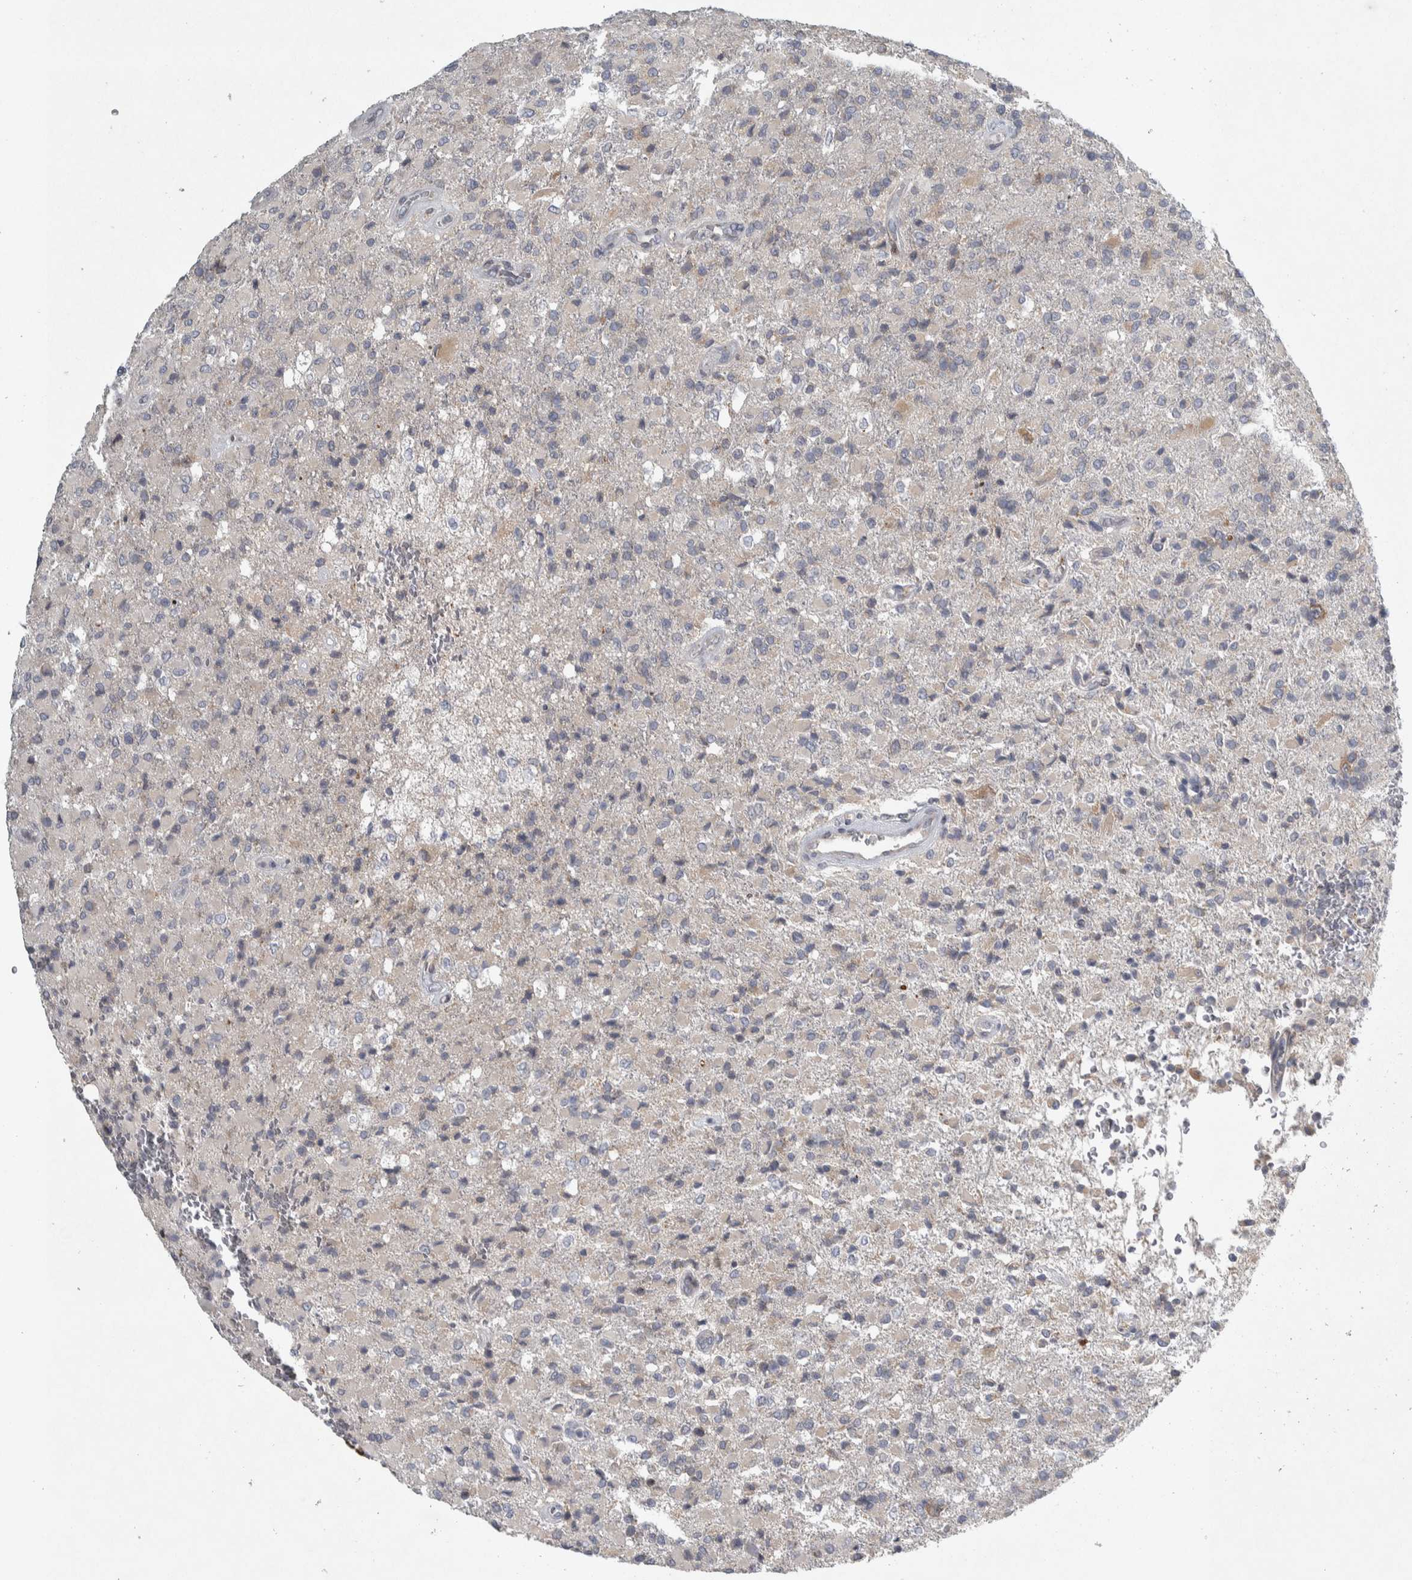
{"staining": {"intensity": "weak", "quantity": "<25%", "location": "cytoplasmic/membranous"}, "tissue": "glioma", "cell_type": "Tumor cells", "image_type": "cancer", "snomed": [{"axis": "morphology", "description": "Glioma, malignant, High grade"}, {"axis": "topography", "description": "Brain"}], "caption": "IHC micrograph of neoplastic tissue: glioma stained with DAB (3,3'-diaminobenzidine) reveals no significant protein positivity in tumor cells.", "gene": "SIGMAR1", "patient": {"sex": "male", "age": 71}}